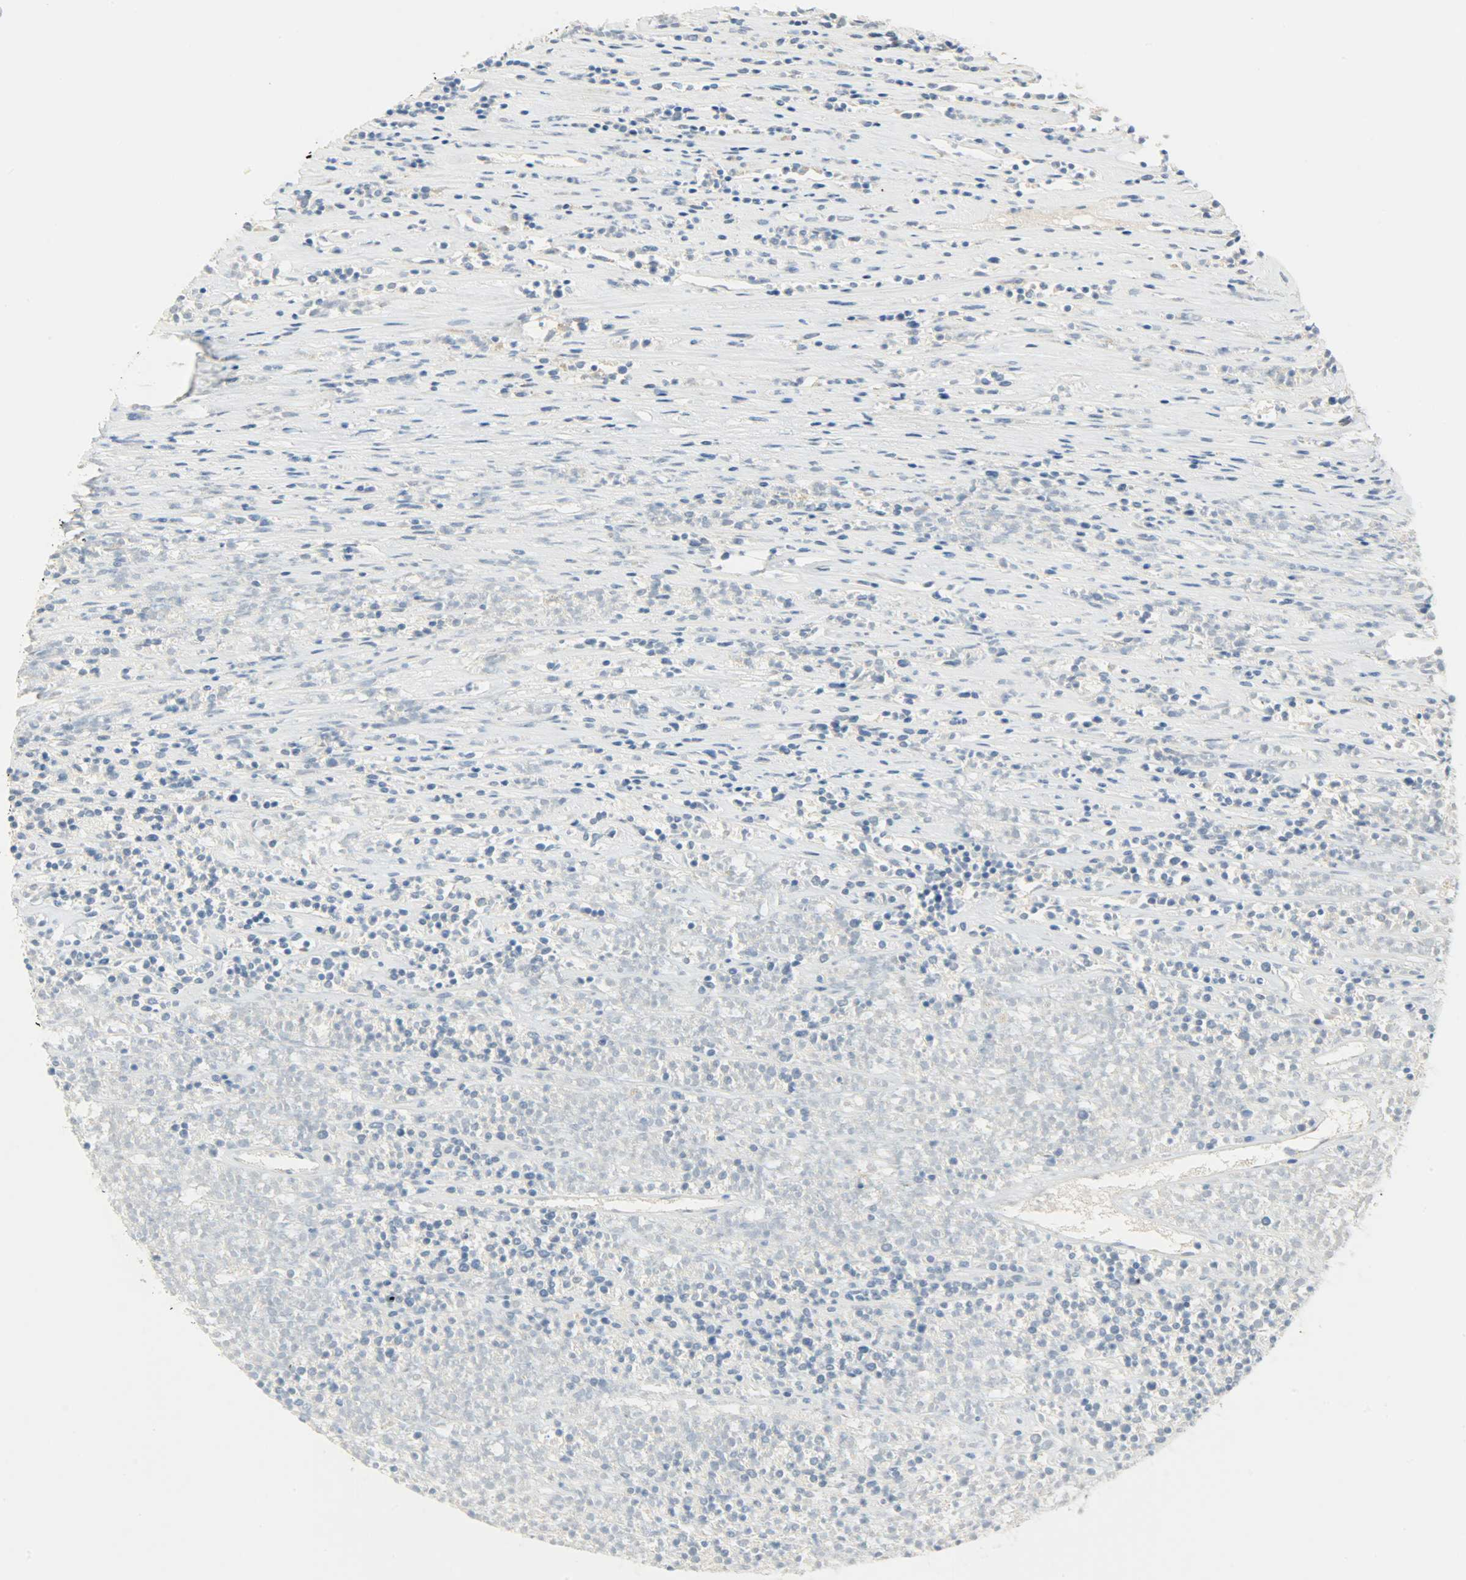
{"staining": {"intensity": "negative", "quantity": "none", "location": "none"}, "tissue": "lymphoma", "cell_type": "Tumor cells", "image_type": "cancer", "snomed": [{"axis": "morphology", "description": "Malignant lymphoma, non-Hodgkin's type, High grade"}, {"axis": "topography", "description": "Lymph node"}], "caption": "This is an immunohistochemistry (IHC) micrograph of human high-grade malignant lymphoma, non-Hodgkin's type. There is no expression in tumor cells.", "gene": "JUNB", "patient": {"sex": "female", "age": 73}}